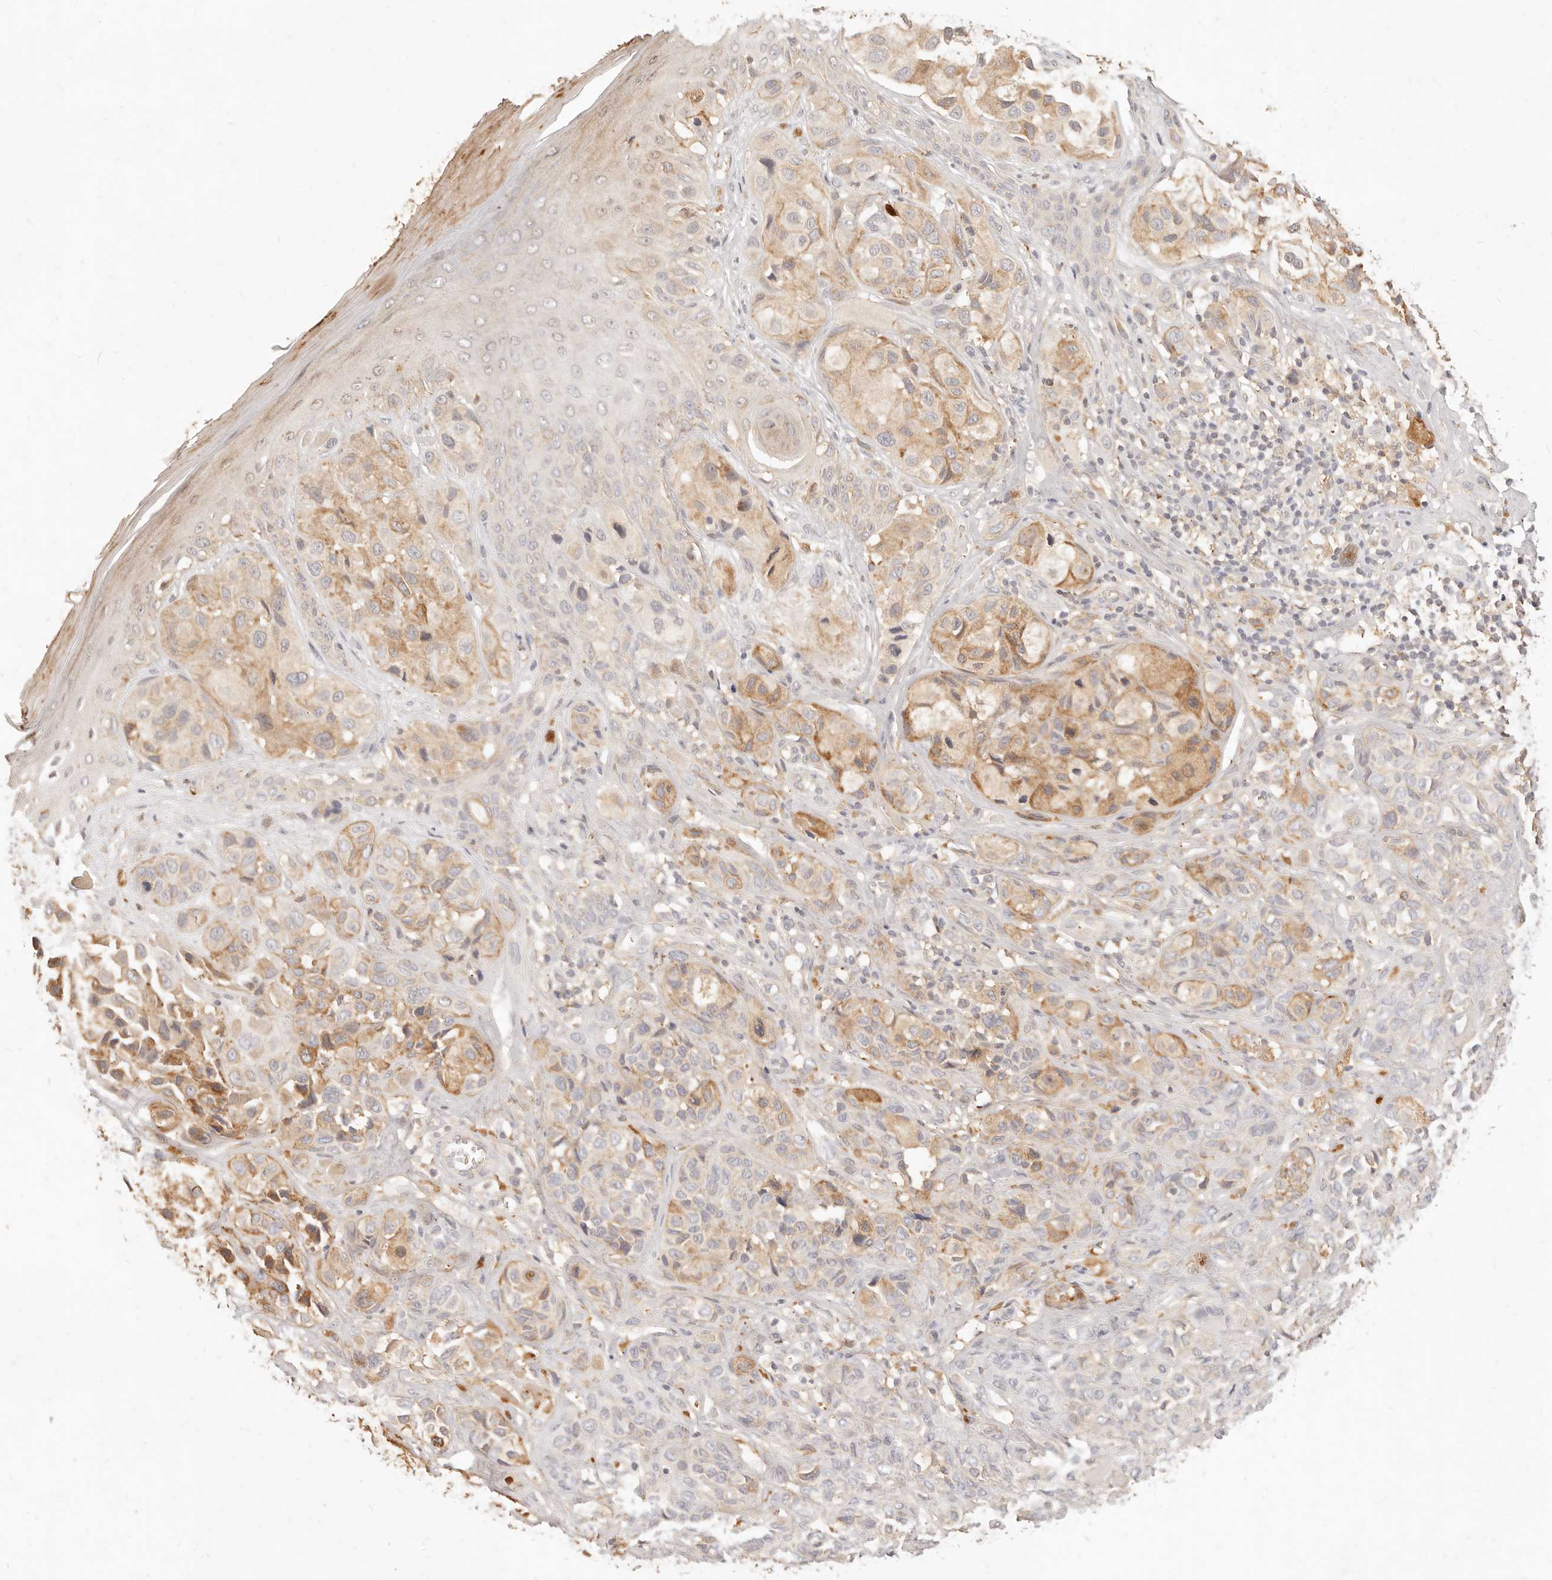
{"staining": {"intensity": "moderate", "quantity": ">75%", "location": "cytoplasmic/membranous"}, "tissue": "melanoma", "cell_type": "Tumor cells", "image_type": "cancer", "snomed": [{"axis": "morphology", "description": "Malignant melanoma, NOS"}, {"axis": "topography", "description": "Skin"}], "caption": "A medium amount of moderate cytoplasmic/membranous staining is seen in about >75% of tumor cells in malignant melanoma tissue. Using DAB (3,3'-diaminobenzidine) (brown) and hematoxylin (blue) stains, captured at high magnification using brightfield microscopy.", "gene": "TMTC2", "patient": {"sex": "female", "age": 58}}